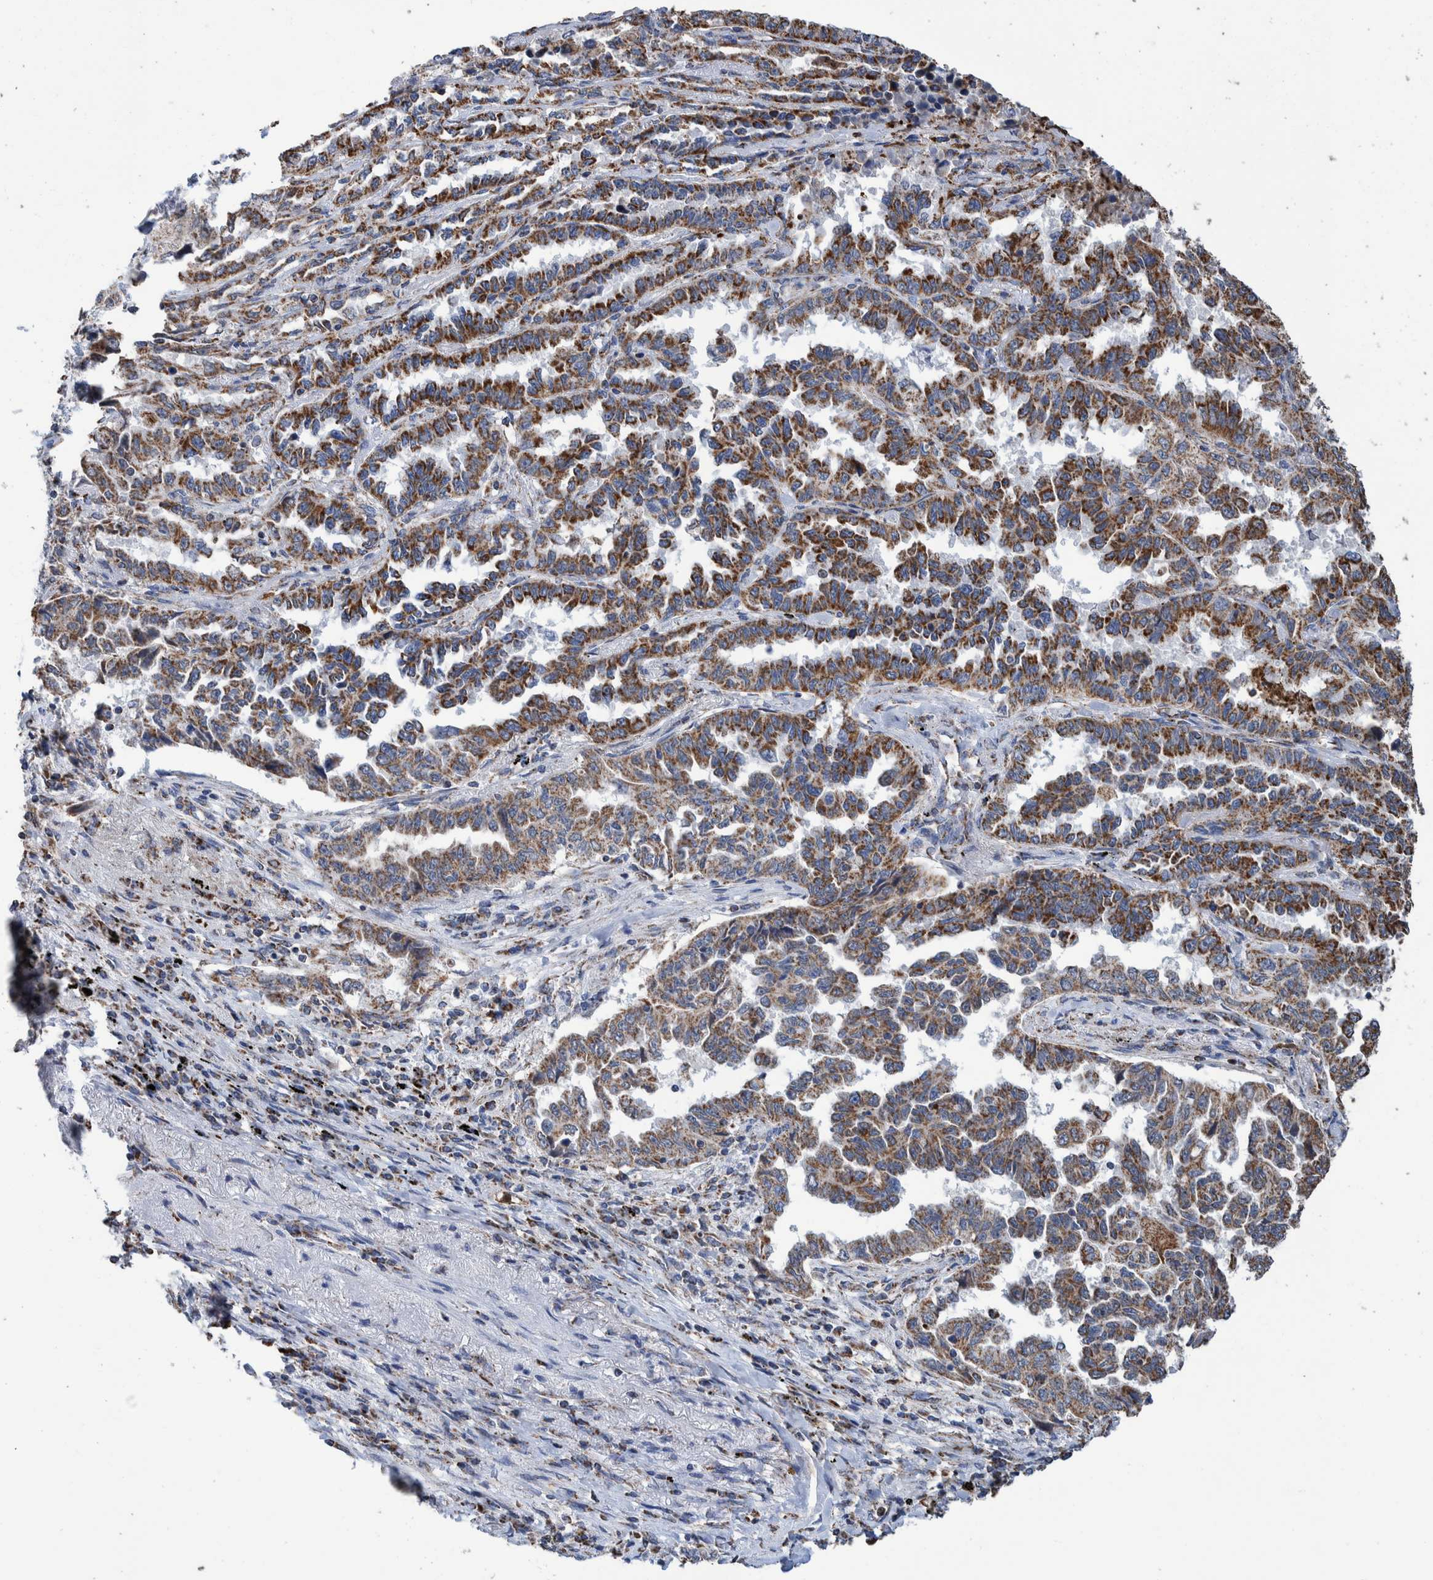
{"staining": {"intensity": "moderate", "quantity": ">75%", "location": "cytoplasmic/membranous"}, "tissue": "lung cancer", "cell_type": "Tumor cells", "image_type": "cancer", "snomed": [{"axis": "morphology", "description": "Adenocarcinoma, NOS"}, {"axis": "topography", "description": "Lung"}], "caption": "High-magnification brightfield microscopy of lung adenocarcinoma stained with DAB (brown) and counterstained with hematoxylin (blue). tumor cells exhibit moderate cytoplasmic/membranous expression is present in about>75% of cells.", "gene": "DECR1", "patient": {"sex": "female", "age": 51}}